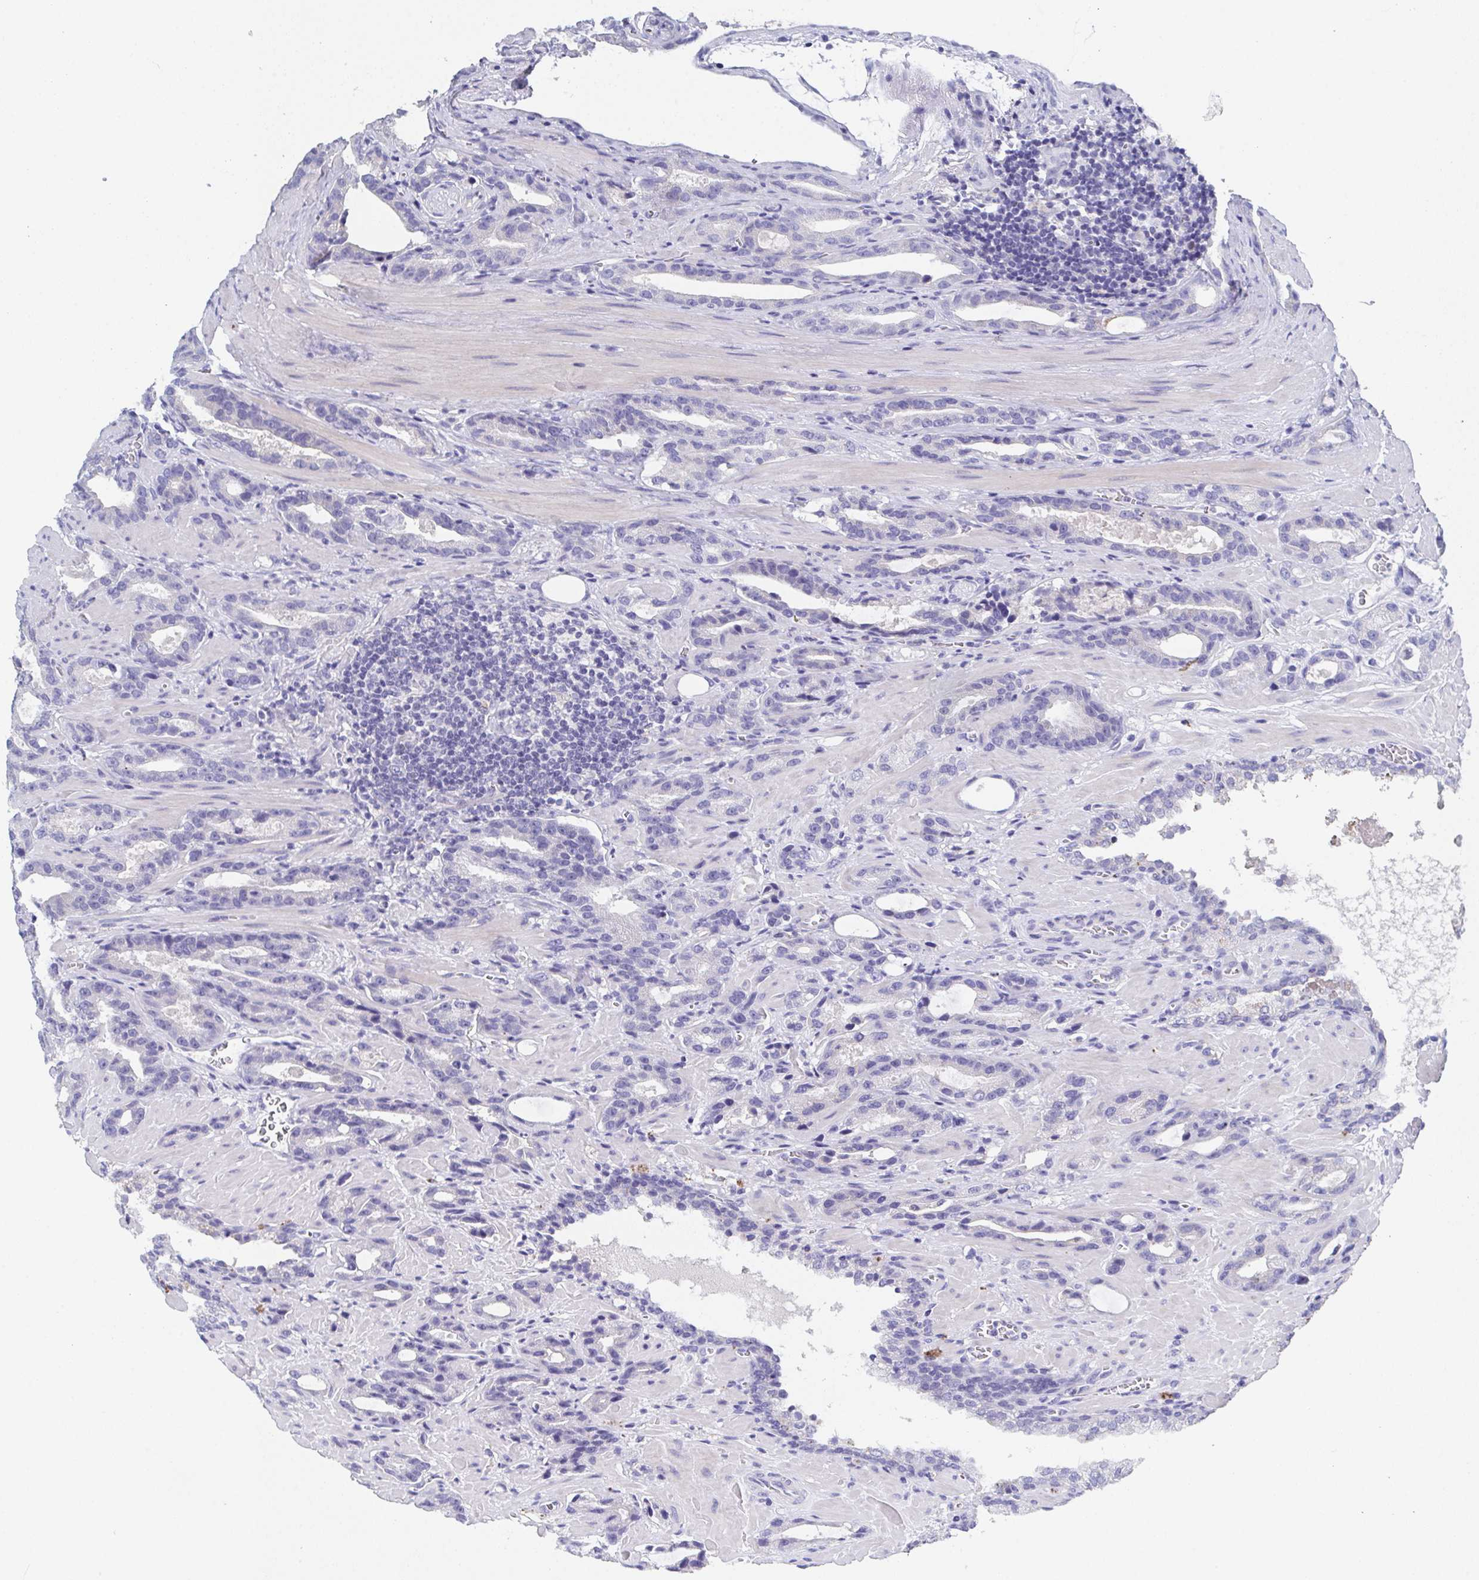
{"staining": {"intensity": "negative", "quantity": "none", "location": "none"}, "tissue": "prostate cancer", "cell_type": "Tumor cells", "image_type": "cancer", "snomed": [{"axis": "morphology", "description": "Adenocarcinoma, High grade"}, {"axis": "topography", "description": "Prostate"}], "caption": "Immunohistochemical staining of adenocarcinoma (high-grade) (prostate) exhibits no significant positivity in tumor cells.", "gene": "SSC4D", "patient": {"sex": "male", "age": 65}}